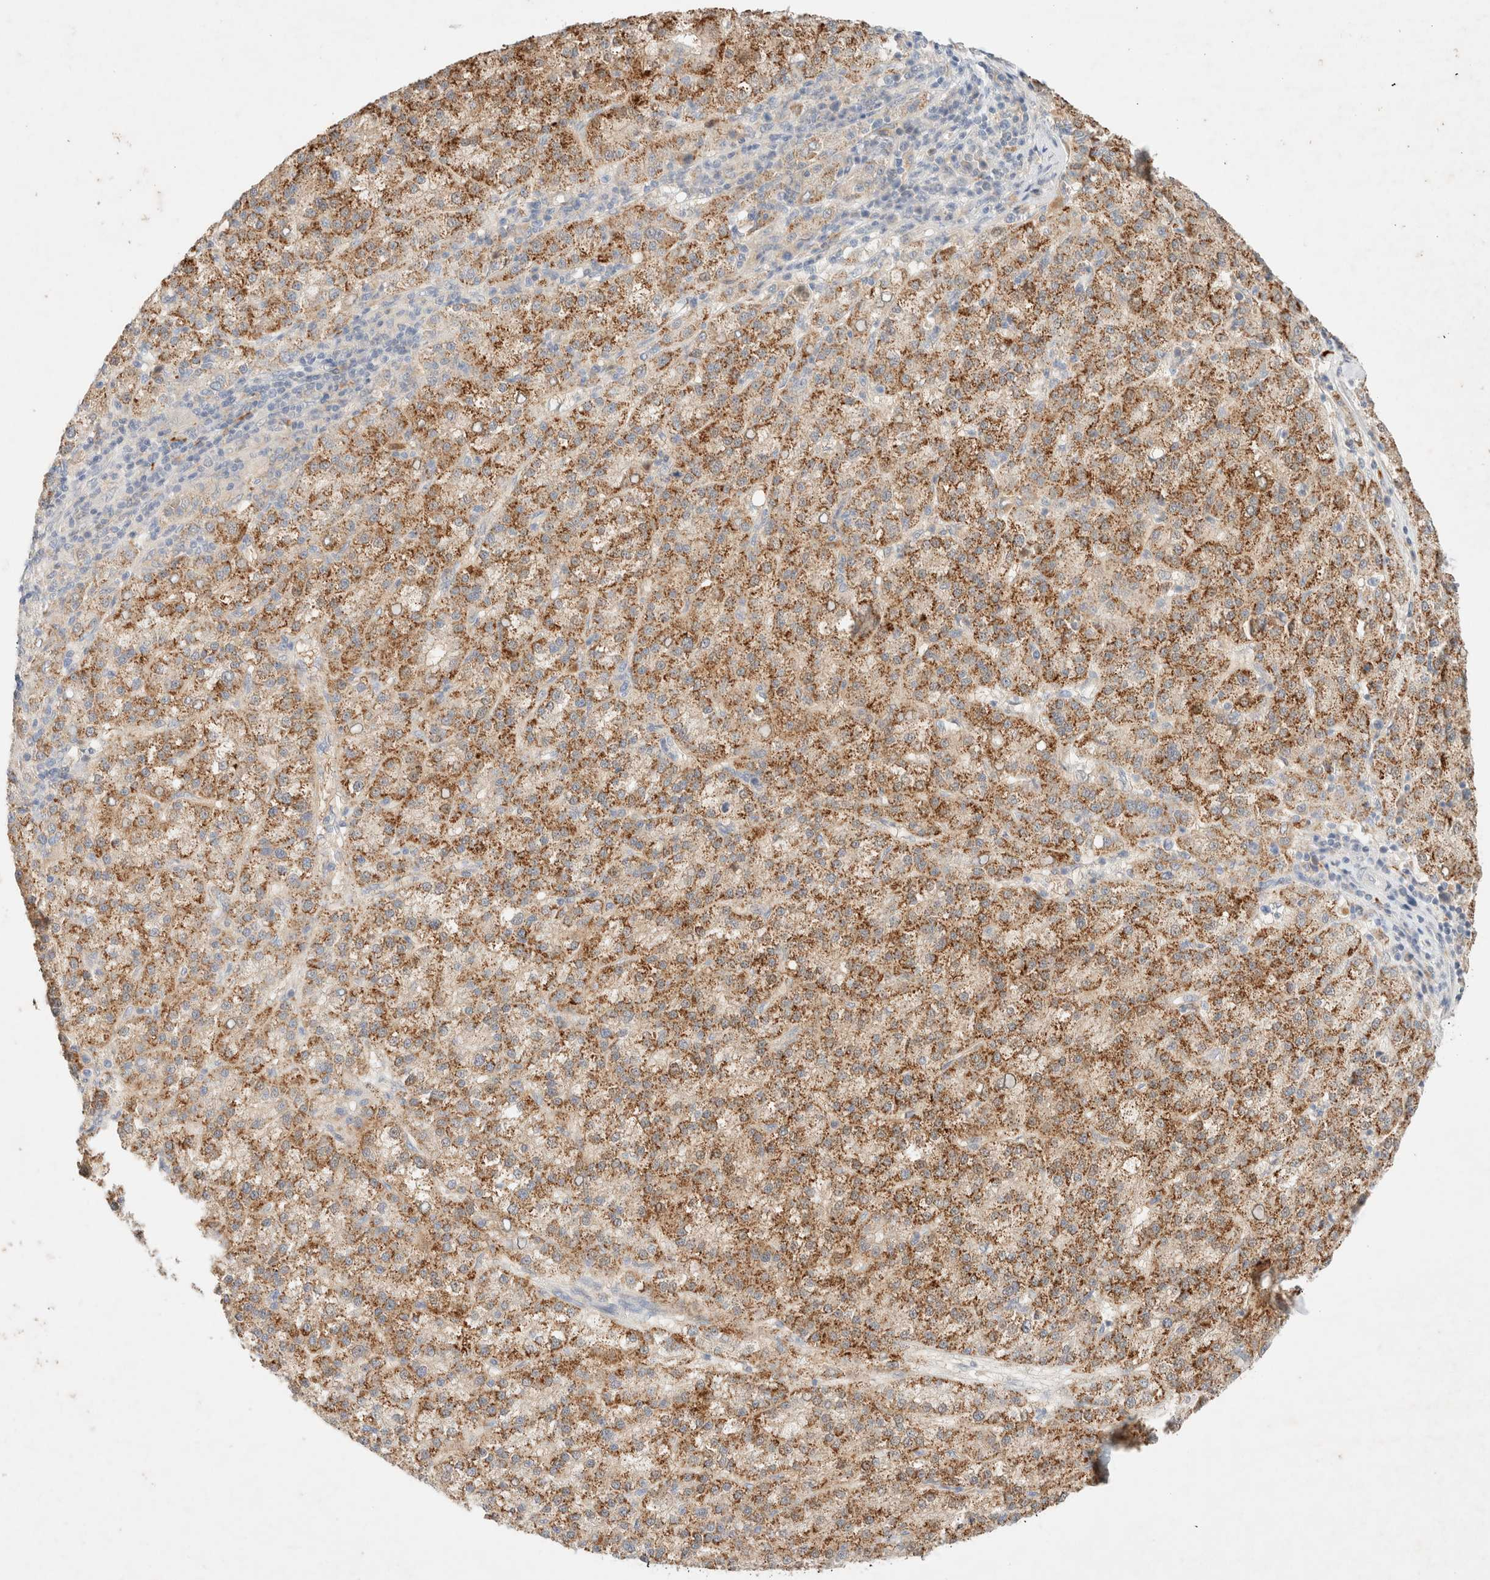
{"staining": {"intensity": "strong", "quantity": ">75%", "location": "cytoplasmic/membranous"}, "tissue": "liver cancer", "cell_type": "Tumor cells", "image_type": "cancer", "snomed": [{"axis": "morphology", "description": "Carcinoma, Hepatocellular, NOS"}, {"axis": "topography", "description": "Liver"}], "caption": "A histopathology image of human liver cancer (hepatocellular carcinoma) stained for a protein exhibits strong cytoplasmic/membranous brown staining in tumor cells.", "gene": "SGSM2", "patient": {"sex": "female", "age": 58}}